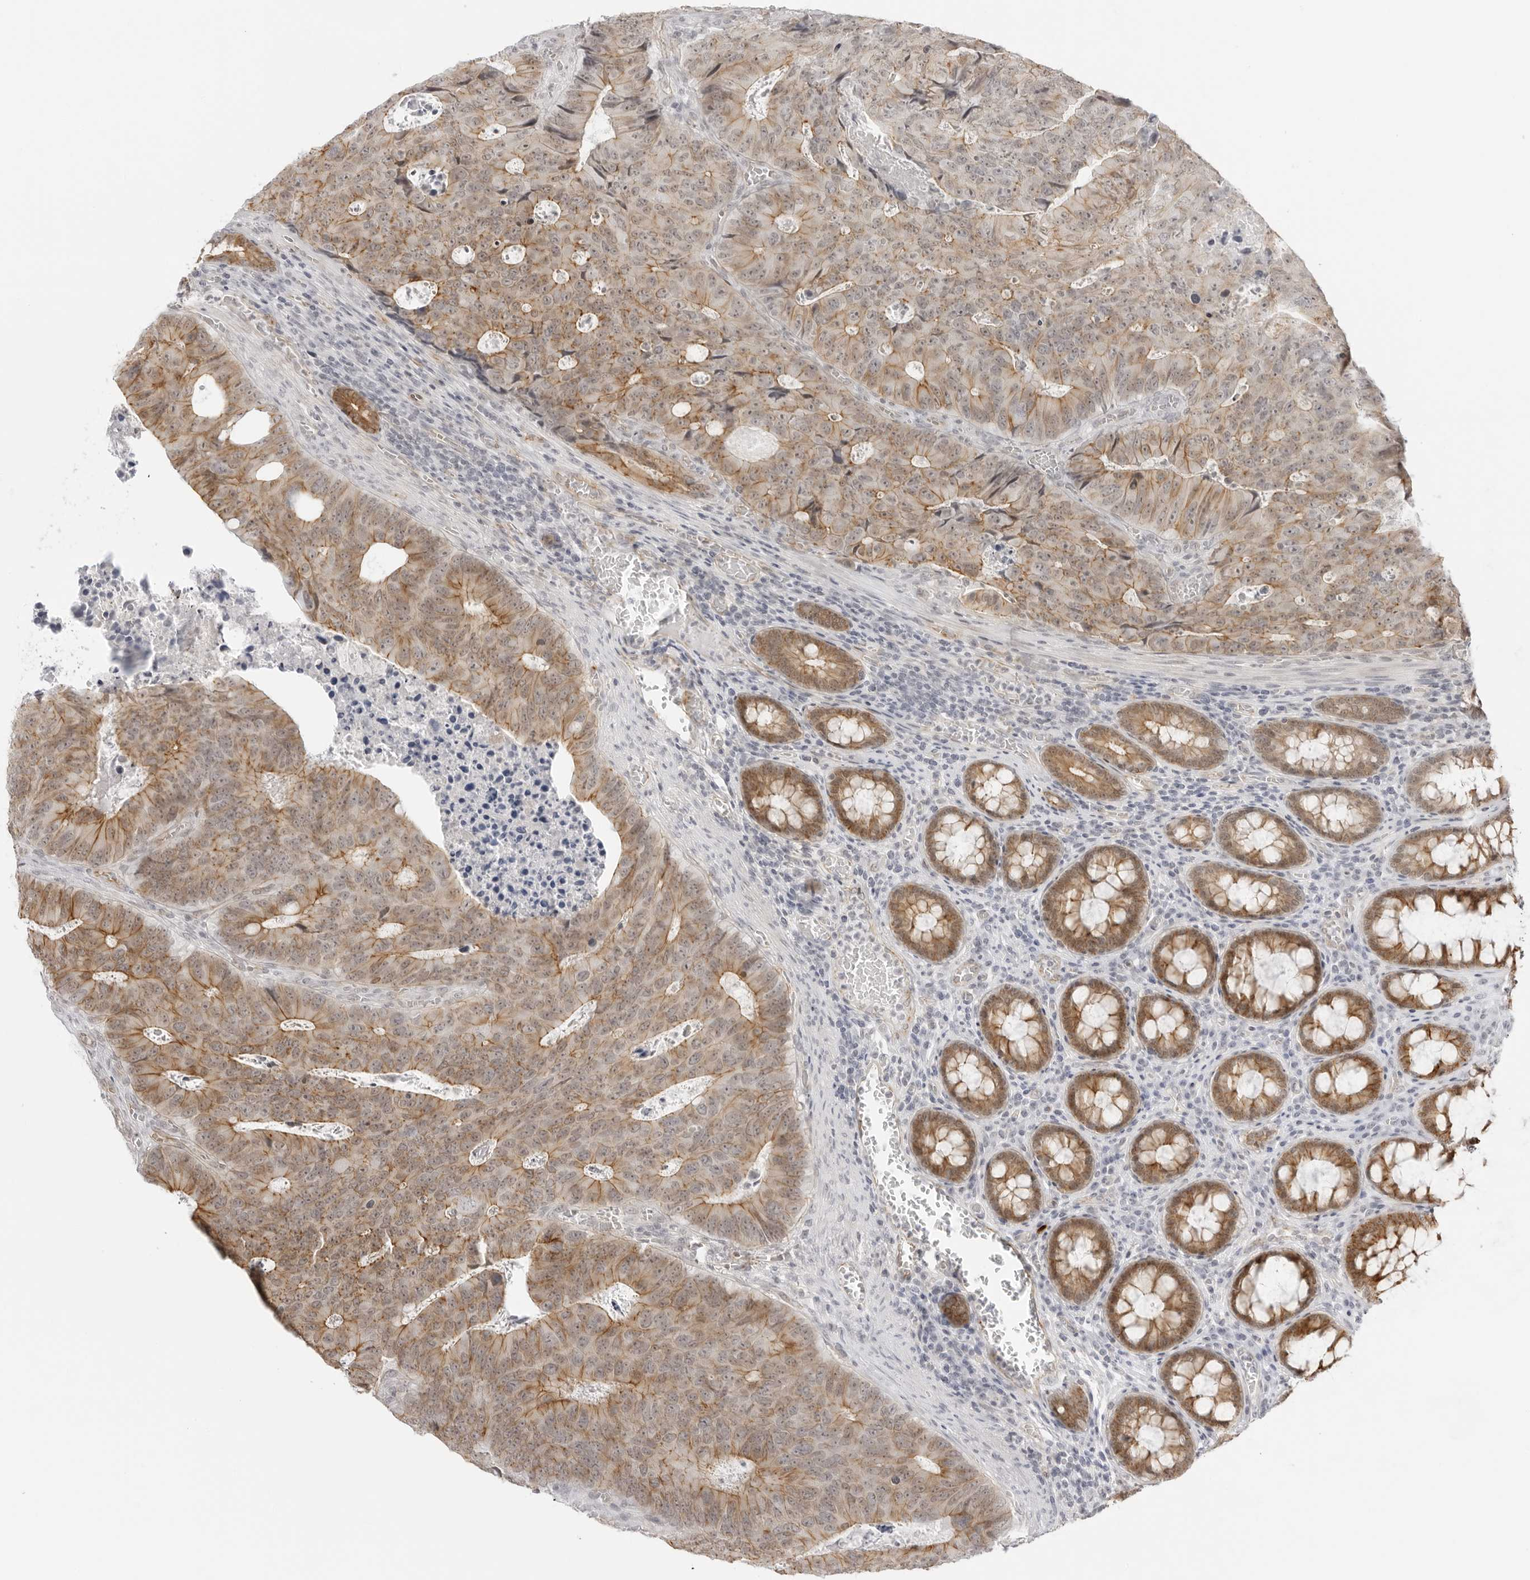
{"staining": {"intensity": "moderate", "quantity": ">75%", "location": "cytoplasmic/membranous"}, "tissue": "colorectal cancer", "cell_type": "Tumor cells", "image_type": "cancer", "snomed": [{"axis": "morphology", "description": "Adenocarcinoma, NOS"}, {"axis": "topography", "description": "Colon"}], "caption": "Immunohistochemical staining of human adenocarcinoma (colorectal) shows medium levels of moderate cytoplasmic/membranous protein staining in about >75% of tumor cells. The protein is stained brown, and the nuclei are stained in blue (DAB (3,3'-diaminobenzidine) IHC with brightfield microscopy, high magnification).", "gene": "TRAPPC3", "patient": {"sex": "male", "age": 87}}